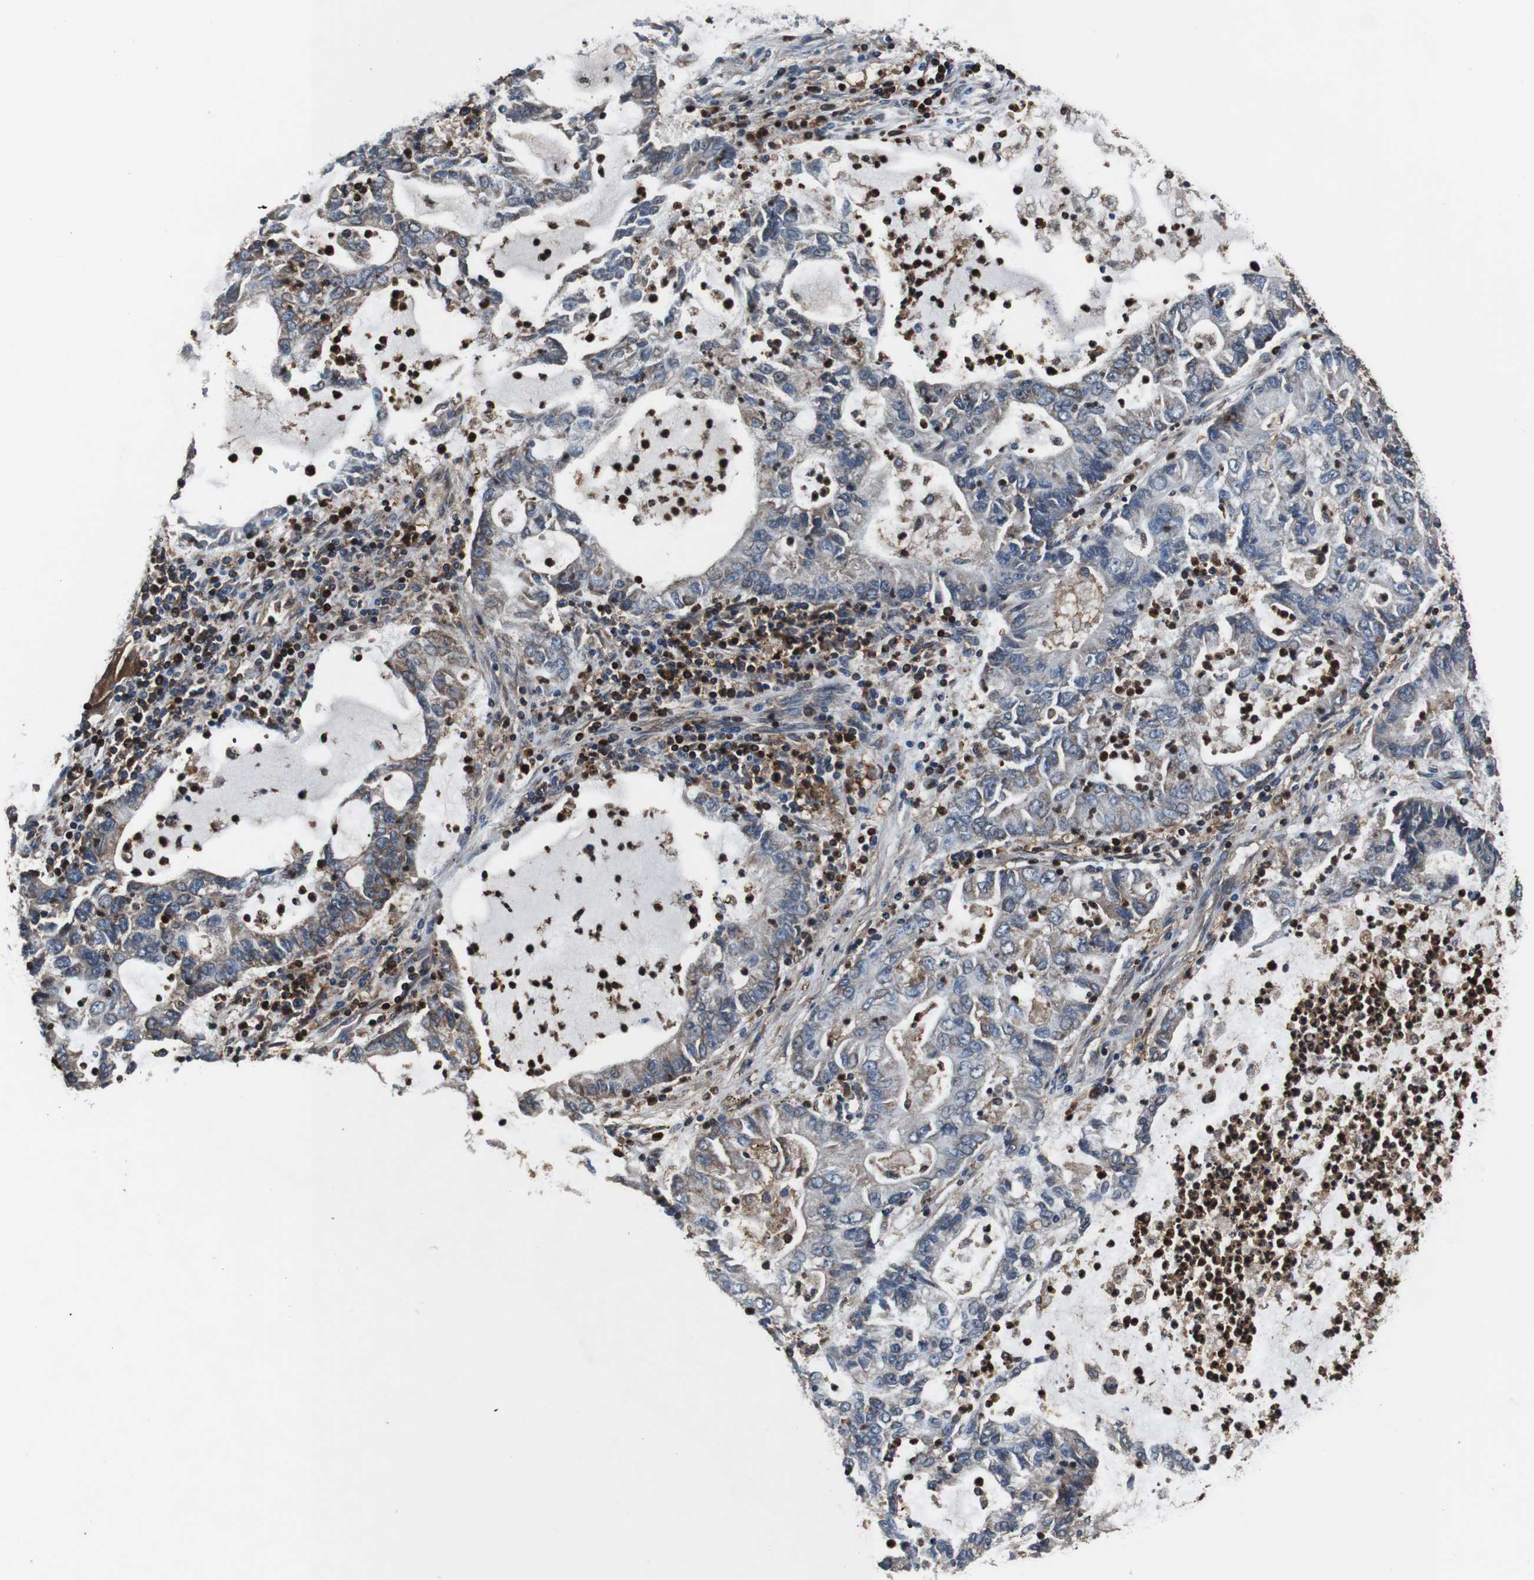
{"staining": {"intensity": "negative", "quantity": "none", "location": "none"}, "tissue": "lung cancer", "cell_type": "Tumor cells", "image_type": "cancer", "snomed": [{"axis": "morphology", "description": "Adenocarcinoma, NOS"}, {"axis": "topography", "description": "Lung"}], "caption": "Lung cancer (adenocarcinoma) was stained to show a protein in brown. There is no significant positivity in tumor cells.", "gene": "ANXA1", "patient": {"sex": "female", "age": 51}}